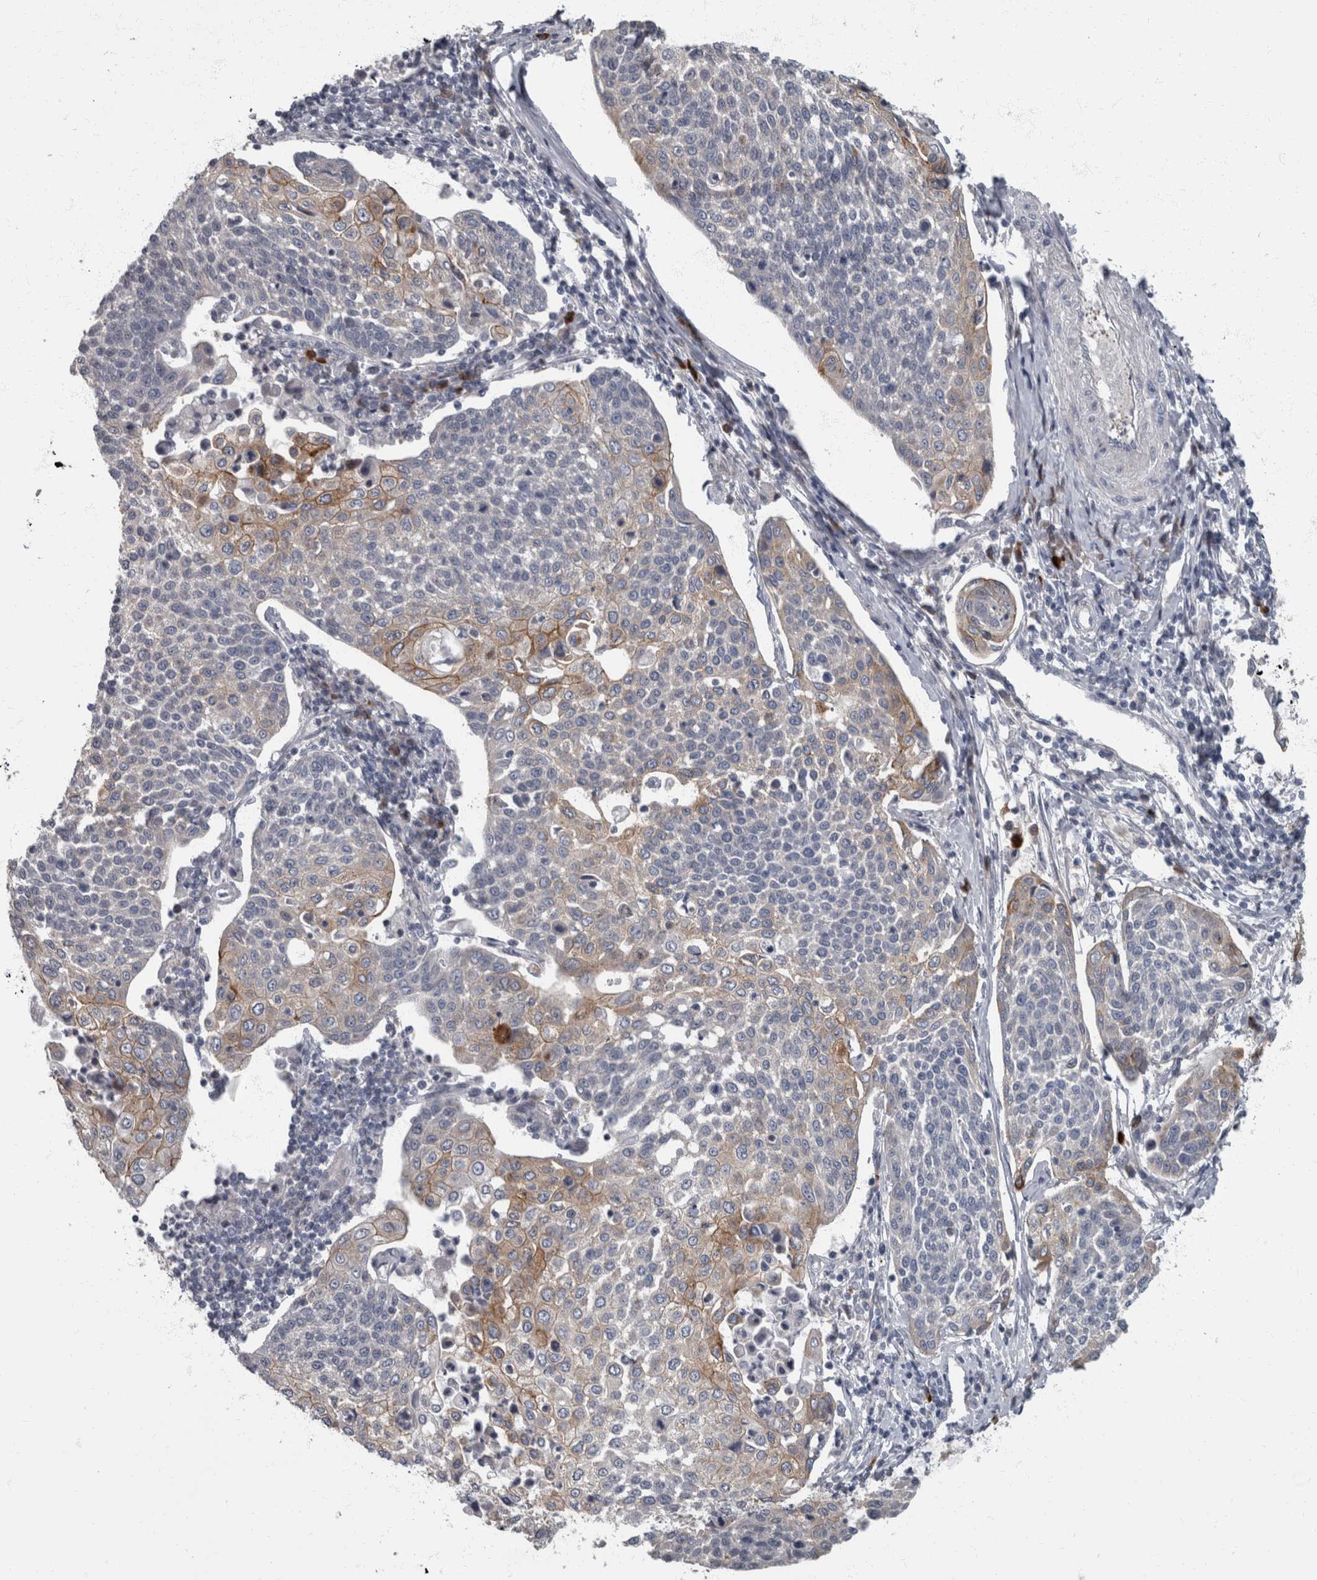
{"staining": {"intensity": "moderate", "quantity": "<25%", "location": "cytoplasmic/membranous"}, "tissue": "cervical cancer", "cell_type": "Tumor cells", "image_type": "cancer", "snomed": [{"axis": "morphology", "description": "Squamous cell carcinoma, NOS"}, {"axis": "topography", "description": "Cervix"}], "caption": "An image showing moderate cytoplasmic/membranous expression in about <25% of tumor cells in cervical cancer, as visualized by brown immunohistochemical staining.", "gene": "CDC42BPG", "patient": {"sex": "female", "age": 34}}